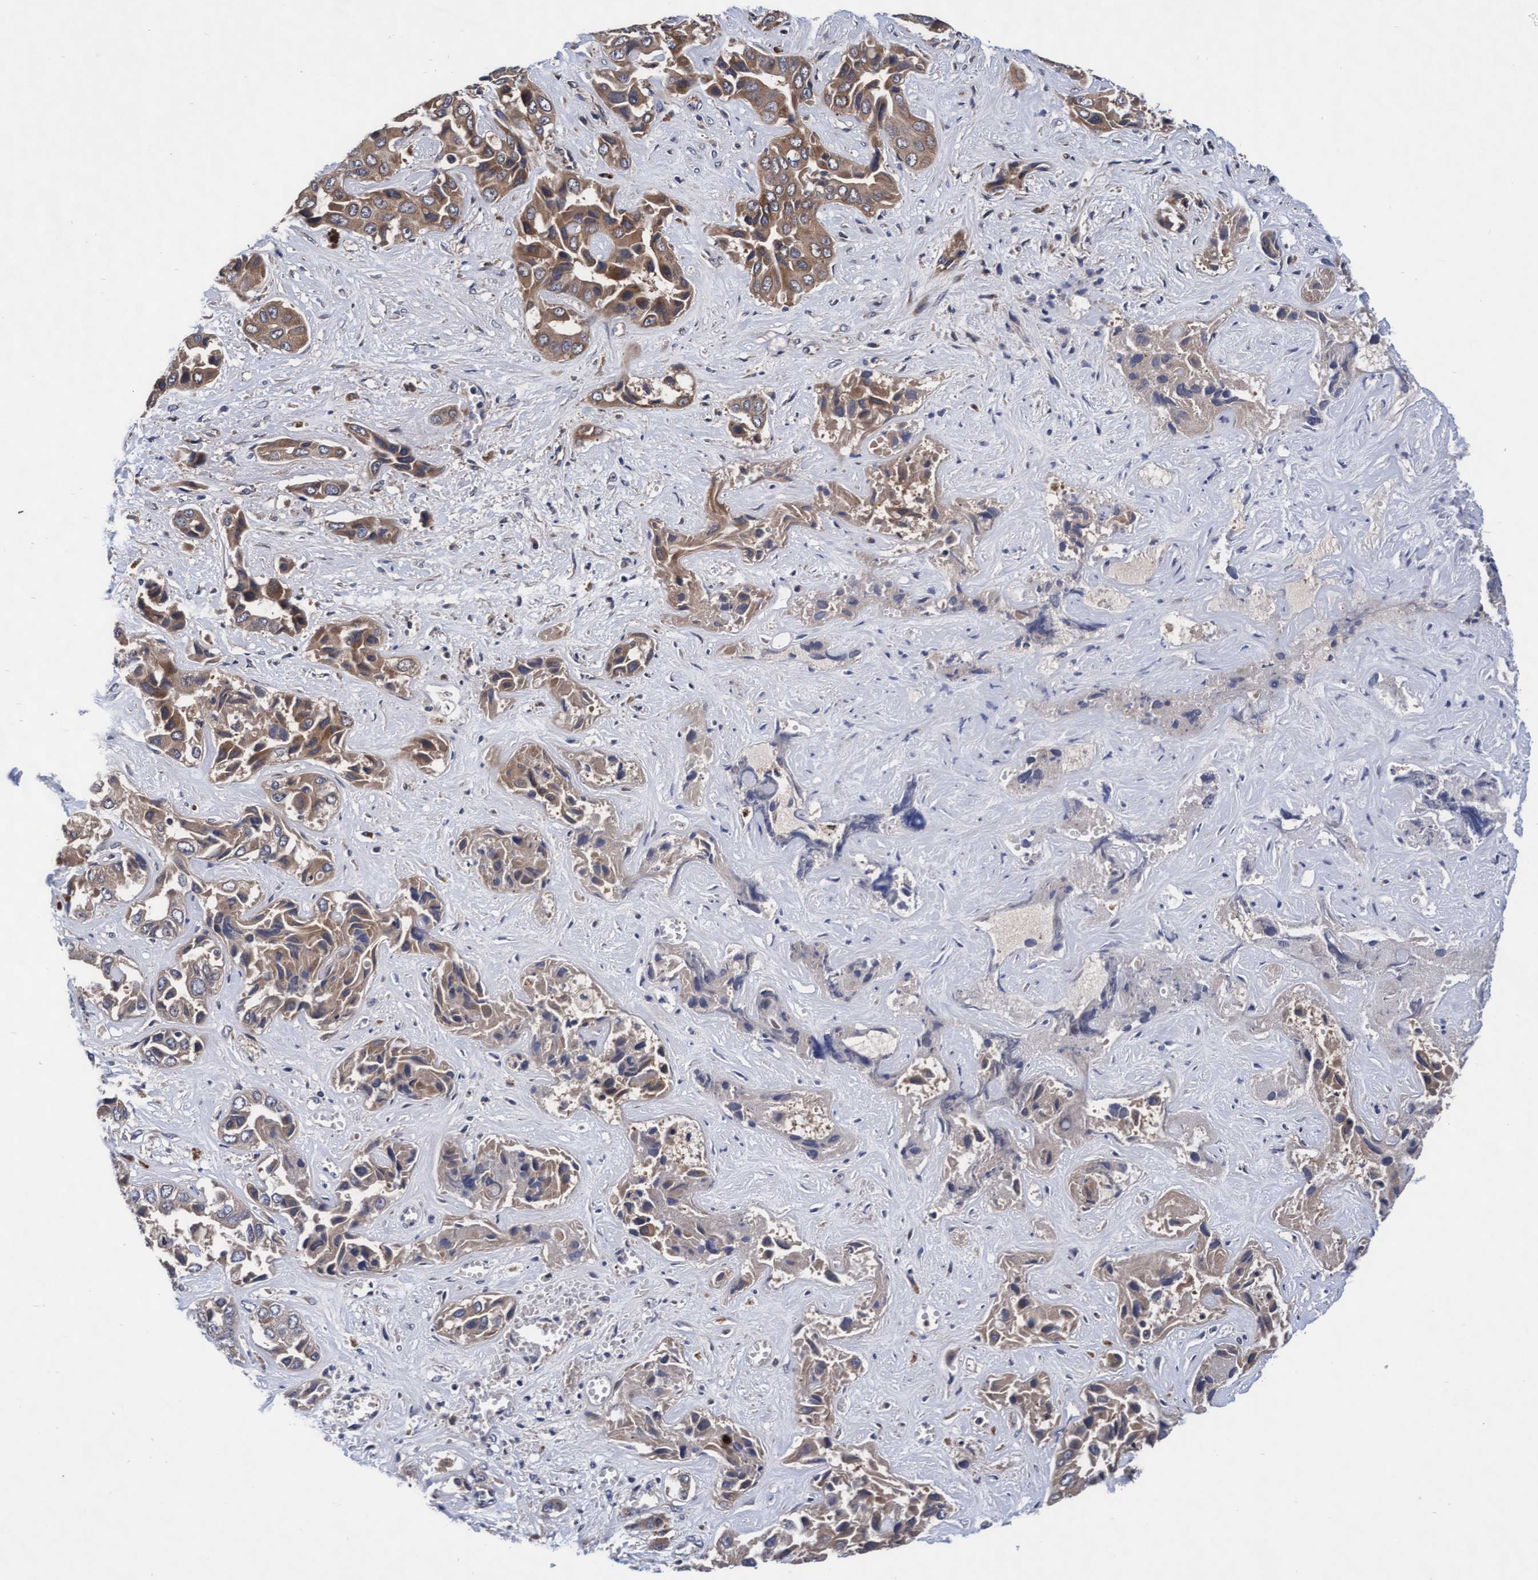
{"staining": {"intensity": "moderate", "quantity": ">75%", "location": "cytoplasmic/membranous"}, "tissue": "liver cancer", "cell_type": "Tumor cells", "image_type": "cancer", "snomed": [{"axis": "morphology", "description": "Cholangiocarcinoma"}, {"axis": "topography", "description": "Liver"}], "caption": "The histopathology image shows immunohistochemical staining of liver cancer. There is moderate cytoplasmic/membranous expression is present in about >75% of tumor cells. (IHC, brightfield microscopy, high magnification).", "gene": "EFCAB13", "patient": {"sex": "female", "age": 52}}